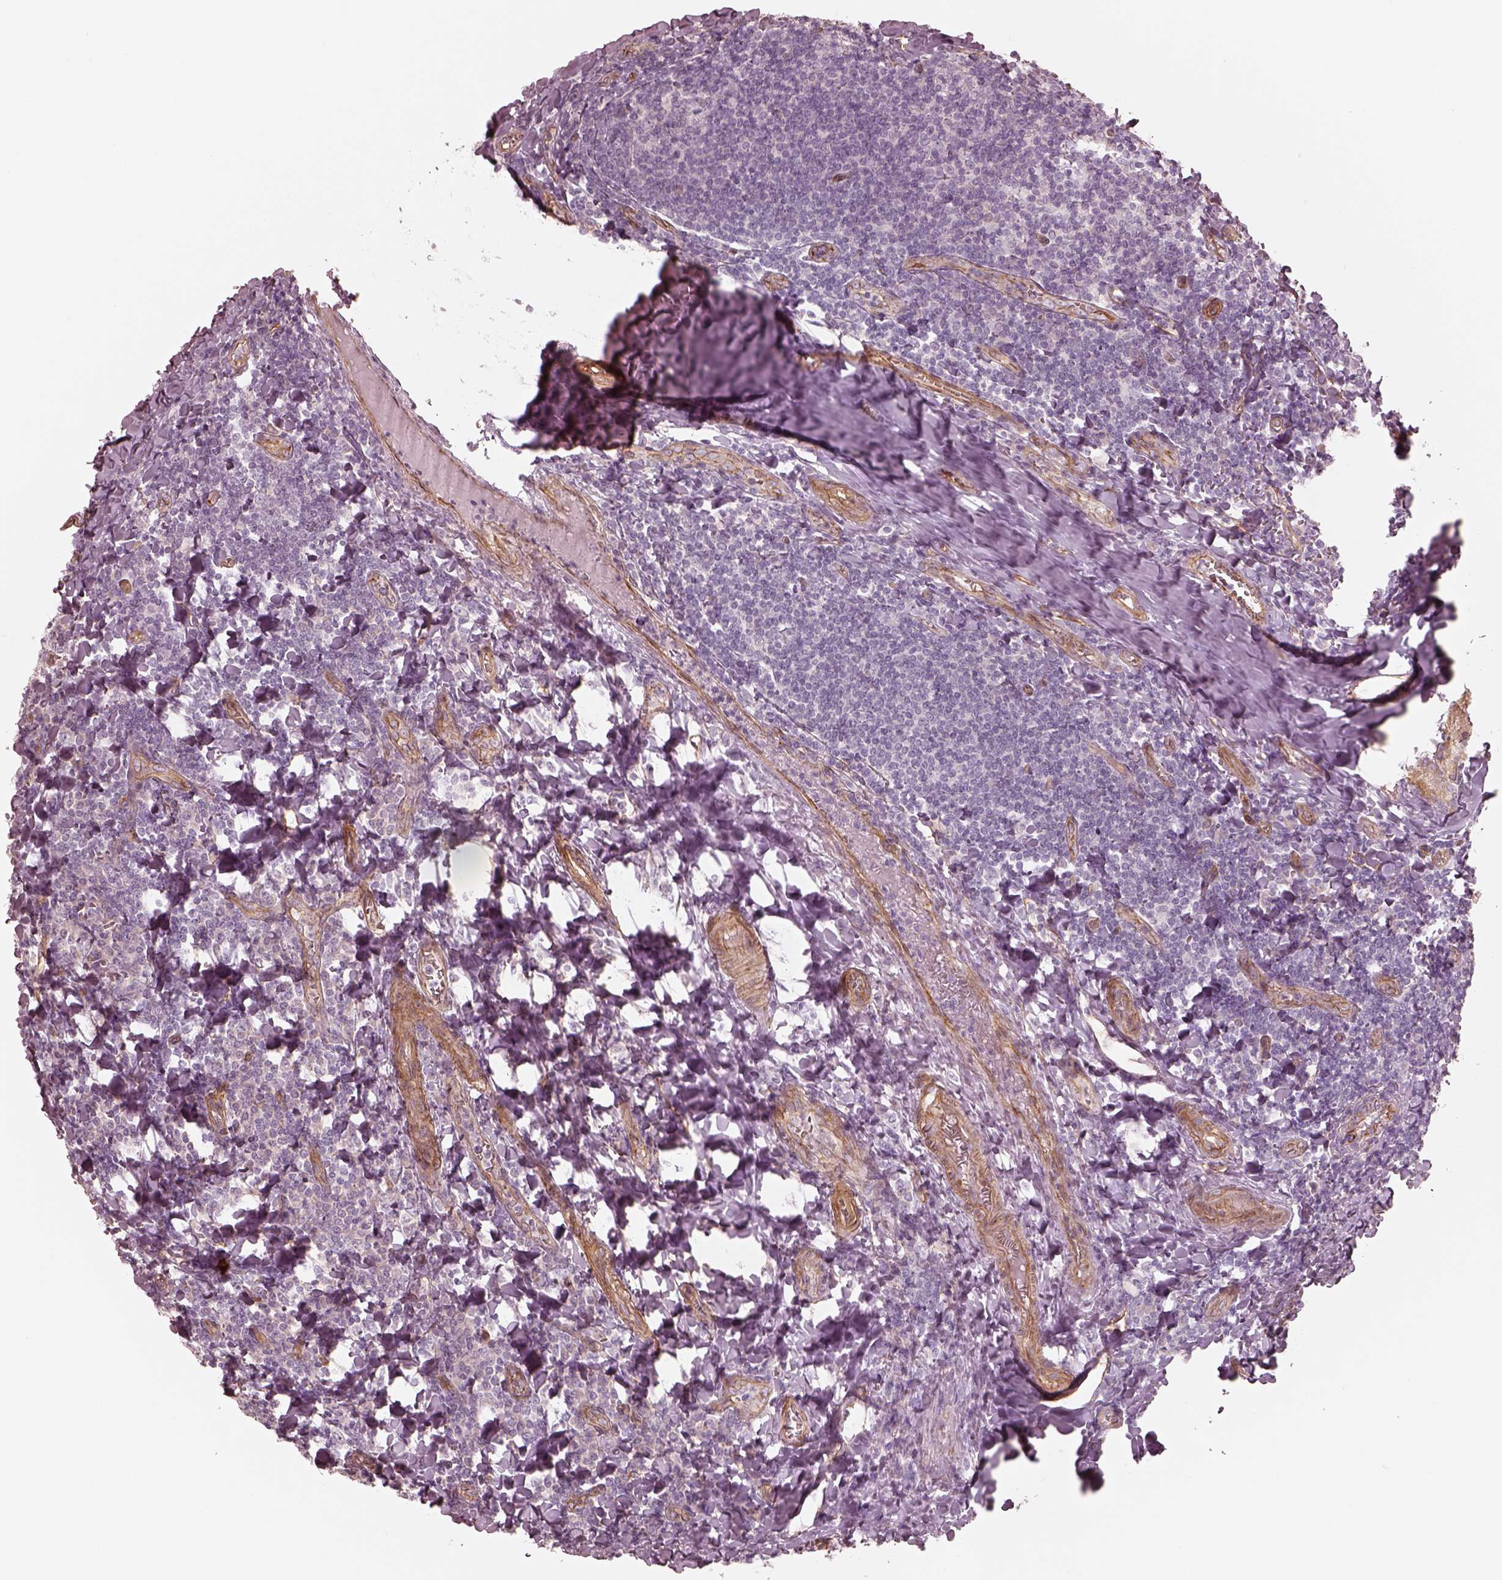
{"staining": {"intensity": "negative", "quantity": "none", "location": "none"}, "tissue": "tonsil", "cell_type": "Germinal center cells", "image_type": "normal", "snomed": [{"axis": "morphology", "description": "Normal tissue, NOS"}, {"axis": "morphology", "description": "Inflammation, NOS"}, {"axis": "topography", "description": "Tonsil"}], "caption": "A high-resolution micrograph shows IHC staining of benign tonsil, which exhibits no significant staining in germinal center cells.", "gene": "CRYM", "patient": {"sex": "female", "age": 31}}